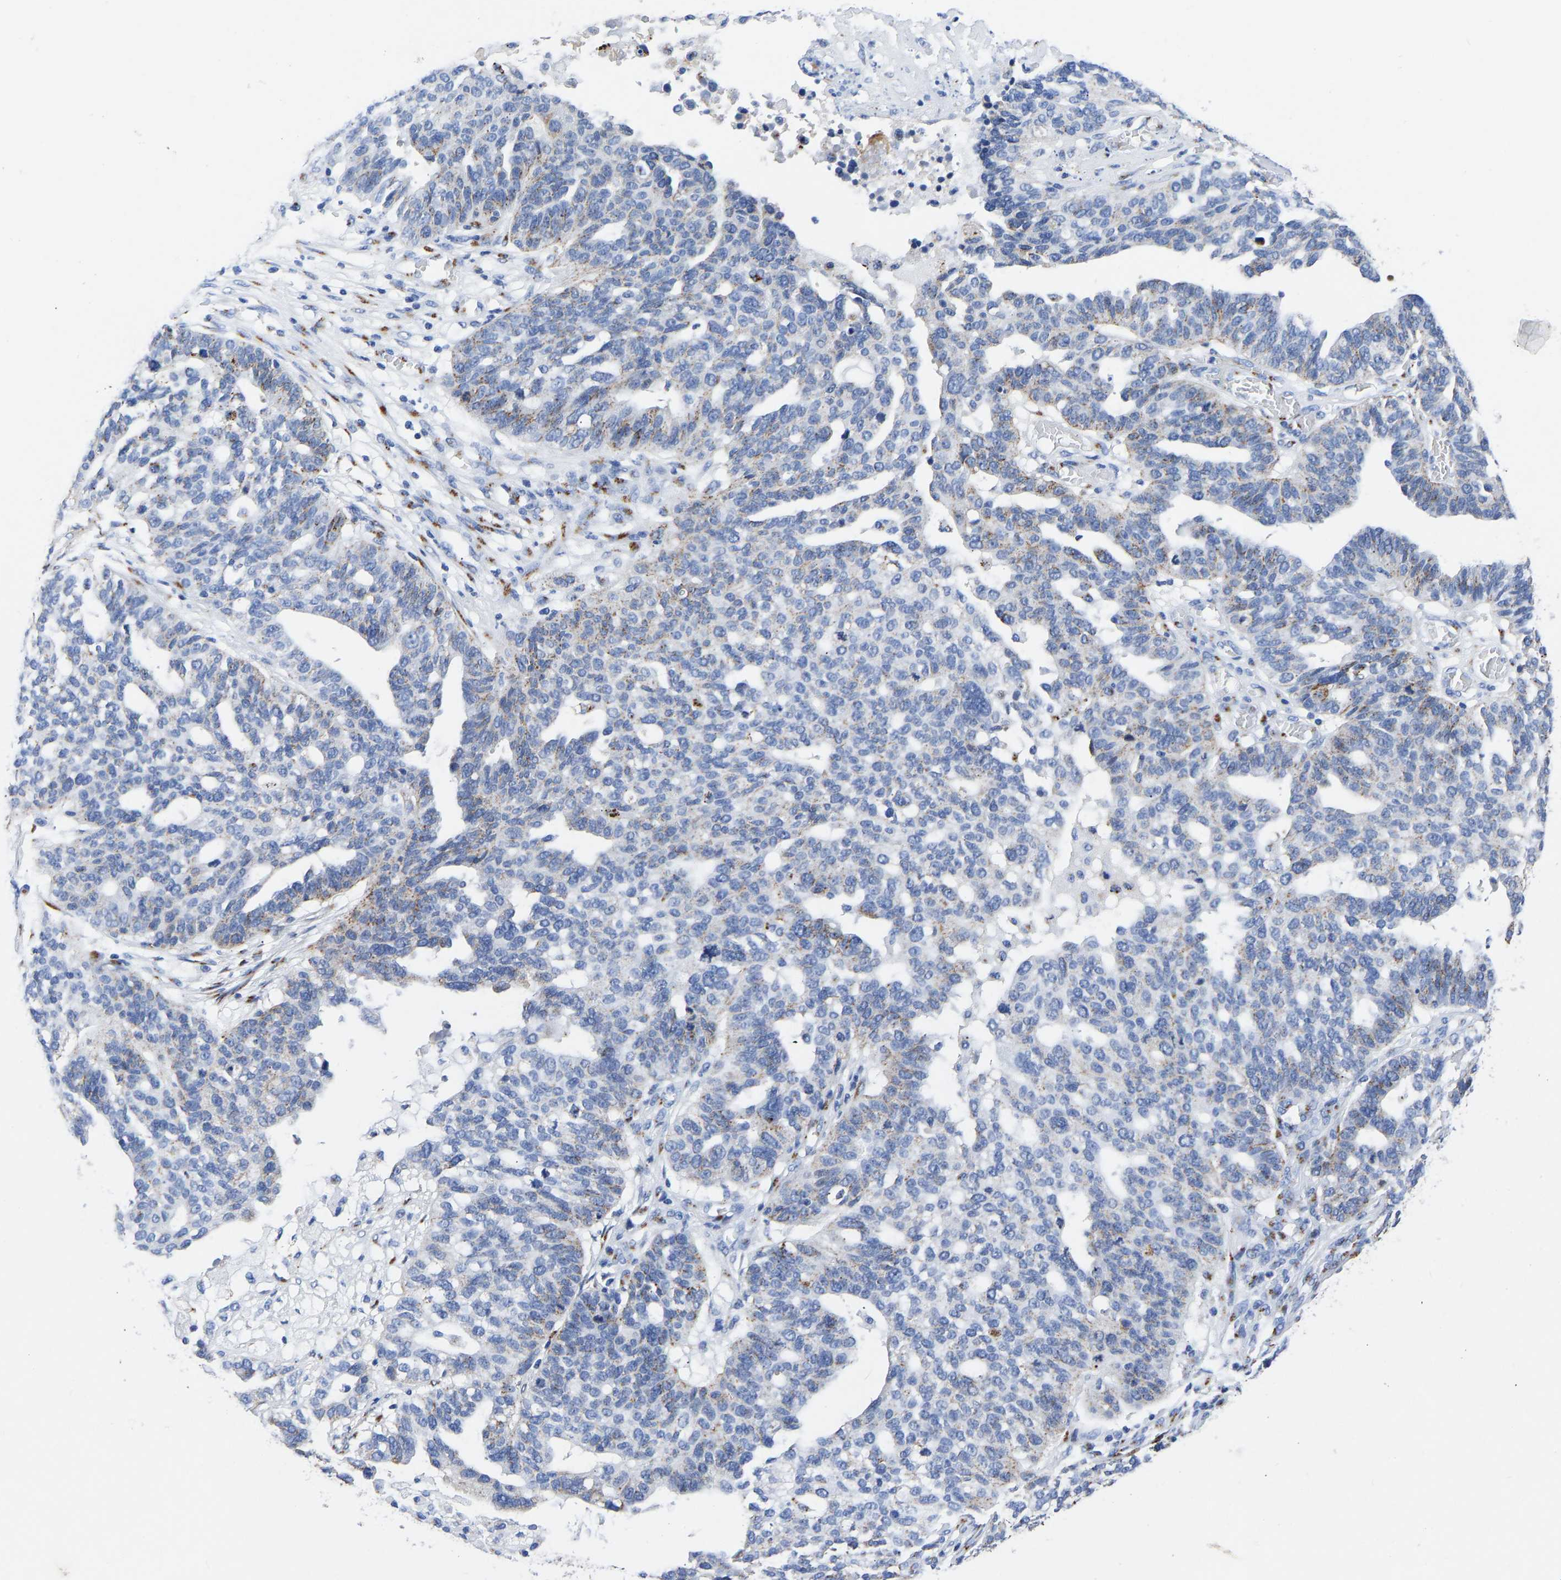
{"staining": {"intensity": "moderate", "quantity": "25%-75%", "location": "cytoplasmic/membranous"}, "tissue": "ovarian cancer", "cell_type": "Tumor cells", "image_type": "cancer", "snomed": [{"axis": "morphology", "description": "Cystadenocarcinoma, serous, NOS"}, {"axis": "topography", "description": "Ovary"}], "caption": "A medium amount of moderate cytoplasmic/membranous expression is present in about 25%-75% of tumor cells in ovarian serous cystadenocarcinoma tissue. (Stains: DAB in brown, nuclei in blue, Microscopy: brightfield microscopy at high magnification).", "gene": "TMEM87A", "patient": {"sex": "female", "age": 59}}